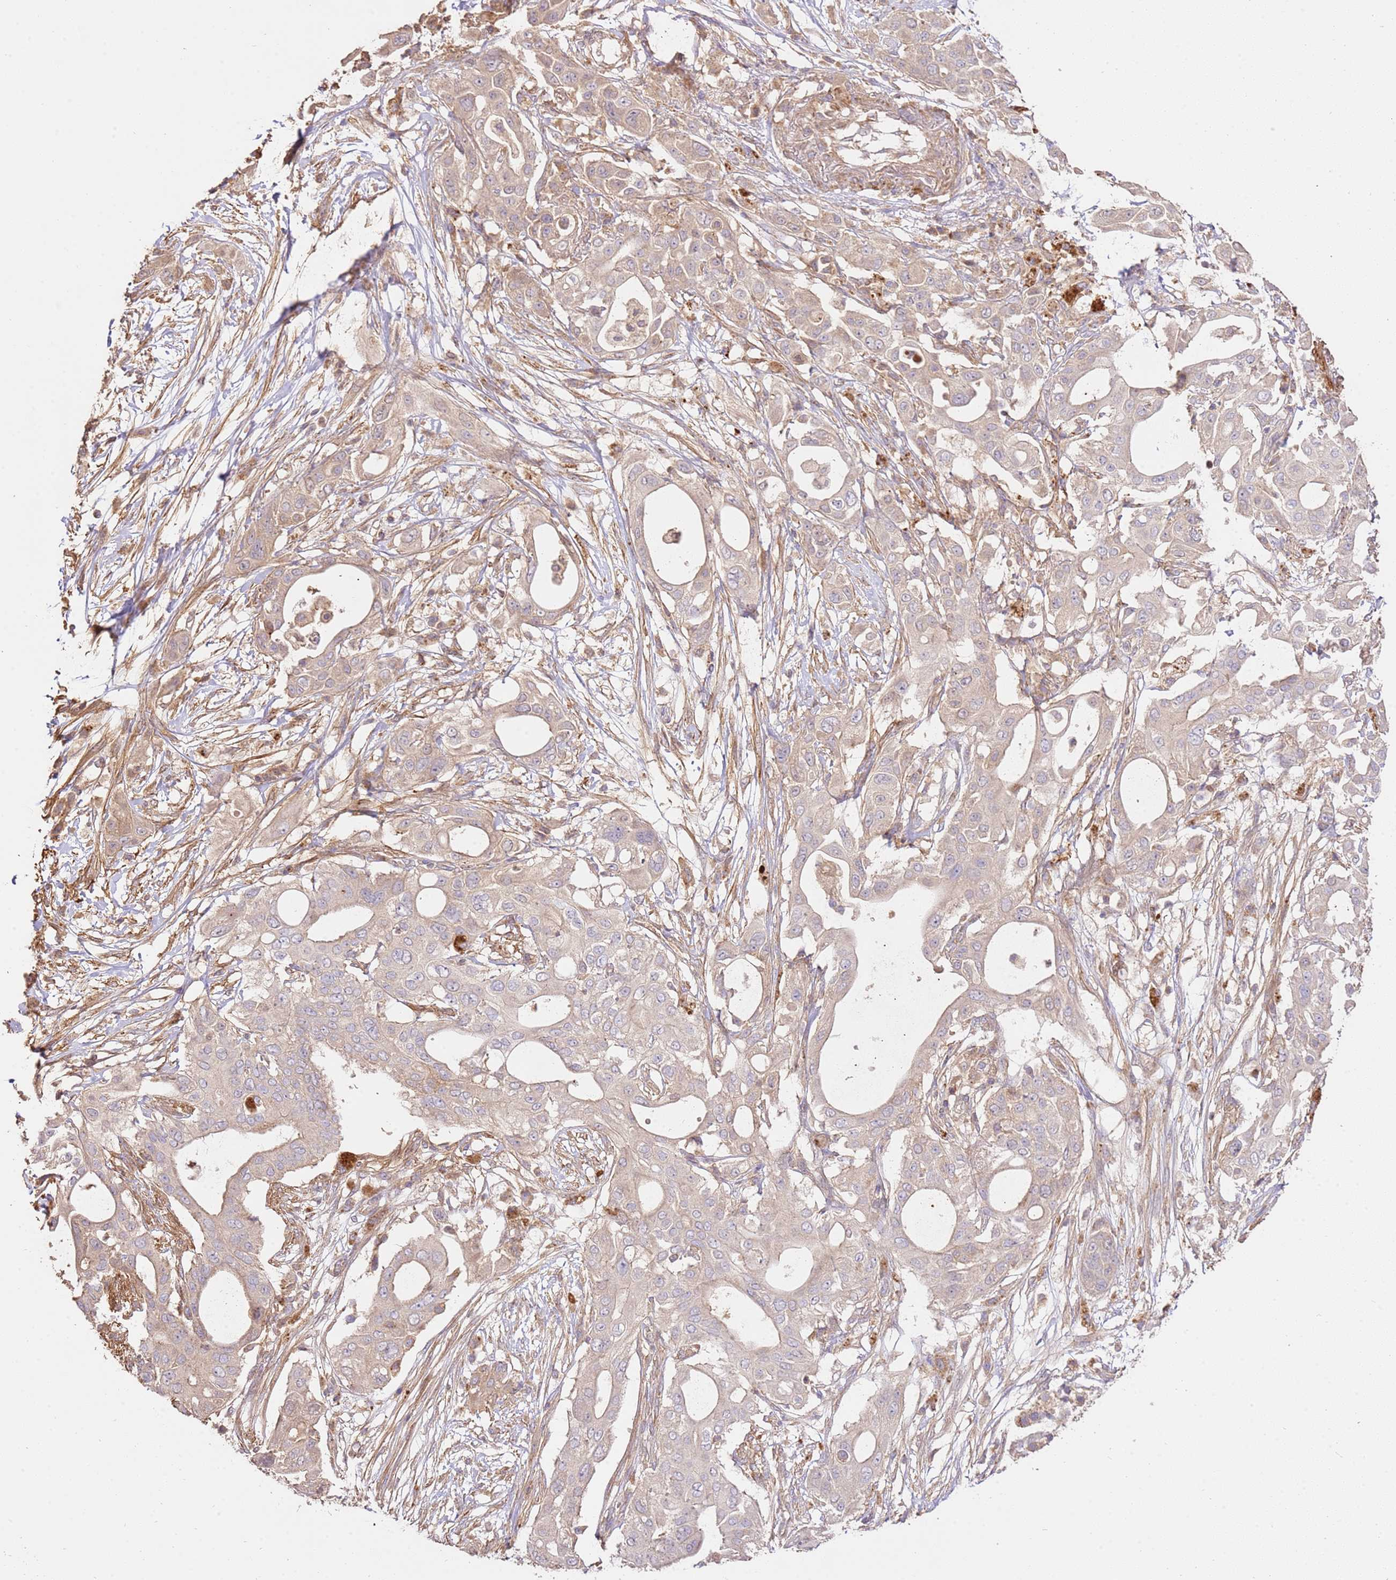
{"staining": {"intensity": "weak", "quantity": "25%-75%", "location": "cytoplasmic/membranous"}, "tissue": "pancreatic cancer", "cell_type": "Tumor cells", "image_type": "cancer", "snomed": [{"axis": "morphology", "description": "Adenocarcinoma, NOS"}, {"axis": "topography", "description": "Pancreas"}], "caption": "Immunohistochemistry micrograph of adenocarcinoma (pancreatic) stained for a protein (brown), which demonstrates low levels of weak cytoplasmic/membranous staining in approximately 25%-75% of tumor cells.", "gene": "CEP55", "patient": {"sex": "male", "age": 68}}